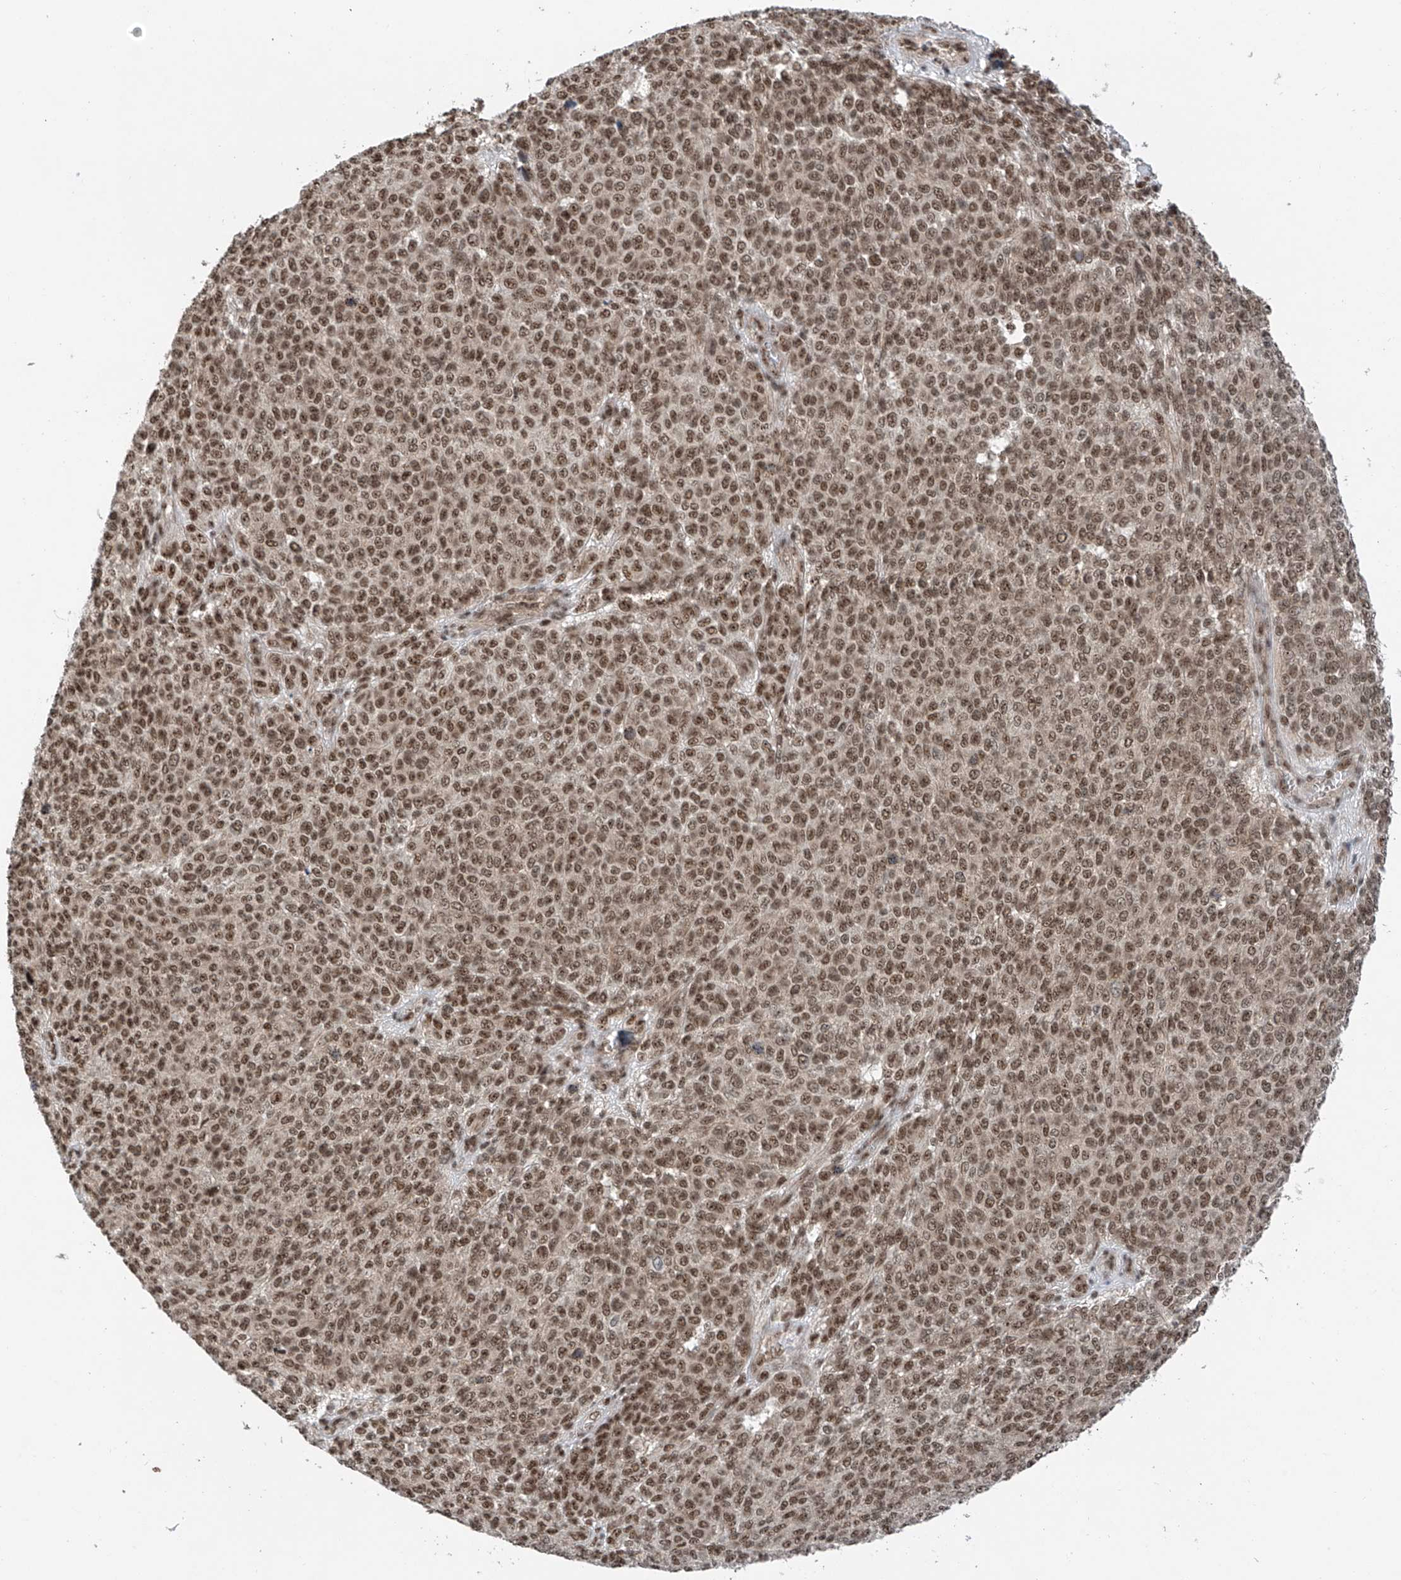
{"staining": {"intensity": "moderate", "quantity": ">75%", "location": "nuclear"}, "tissue": "melanoma", "cell_type": "Tumor cells", "image_type": "cancer", "snomed": [{"axis": "morphology", "description": "Malignant melanoma, NOS"}, {"axis": "topography", "description": "Skin"}], "caption": "Tumor cells show medium levels of moderate nuclear expression in about >75% of cells in melanoma.", "gene": "RPAIN", "patient": {"sex": "male", "age": 49}}